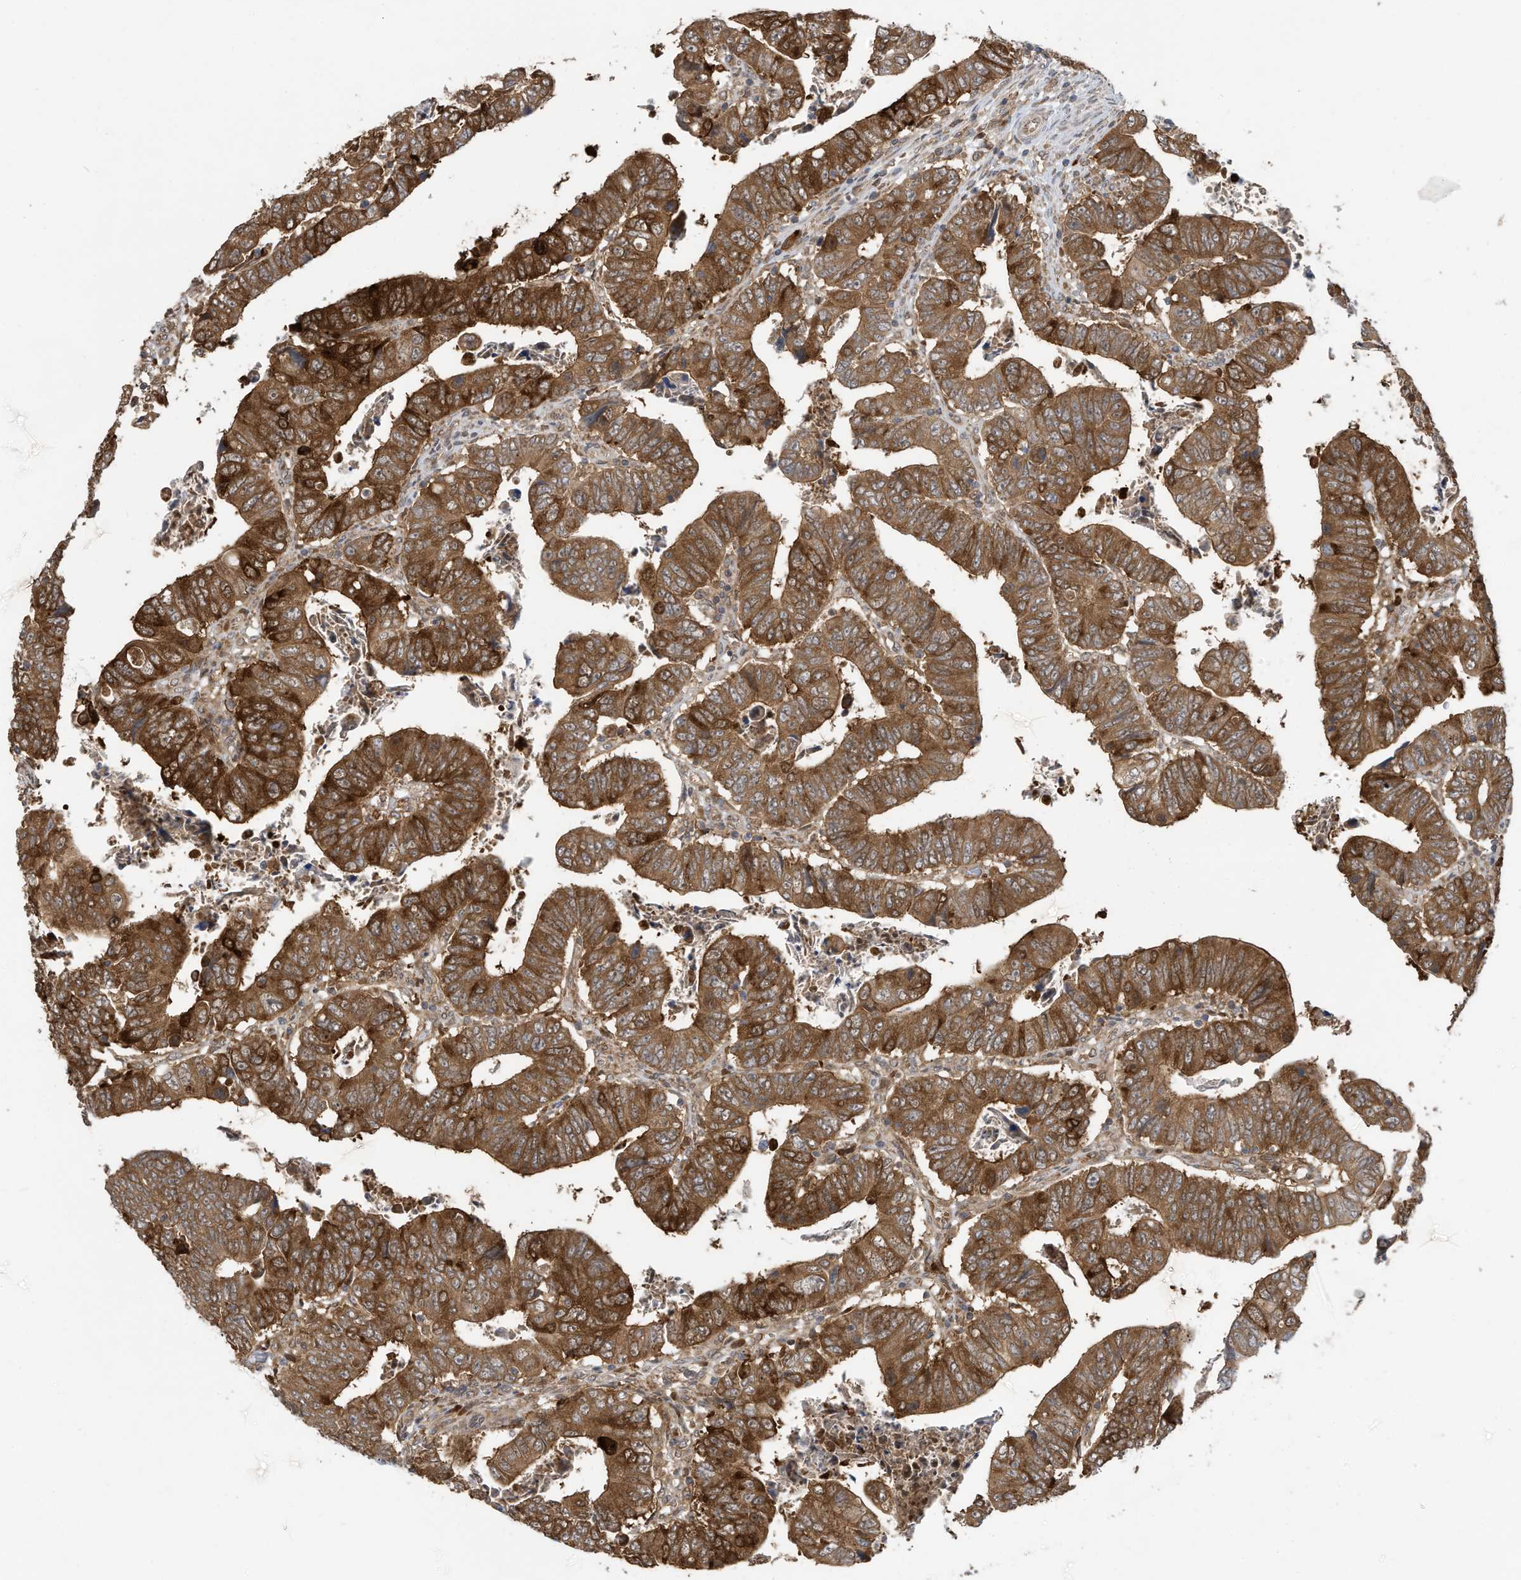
{"staining": {"intensity": "strong", "quantity": ">75%", "location": "cytoplasmic/membranous"}, "tissue": "colorectal cancer", "cell_type": "Tumor cells", "image_type": "cancer", "snomed": [{"axis": "morphology", "description": "Normal tissue, NOS"}, {"axis": "morphology", "description": "Adenocarcinoma, NOS"}, {"axis": "topography", "description": "Rectum"}], "caption": "The micrograph demonstrates immunohistochemical staining of colorectal cancer. There is strong cytoplasmic/membranous expression is identified in about >75% of tumor cells.", "gene": "USE1", "patient": {"sex": "female", "age": 65}}